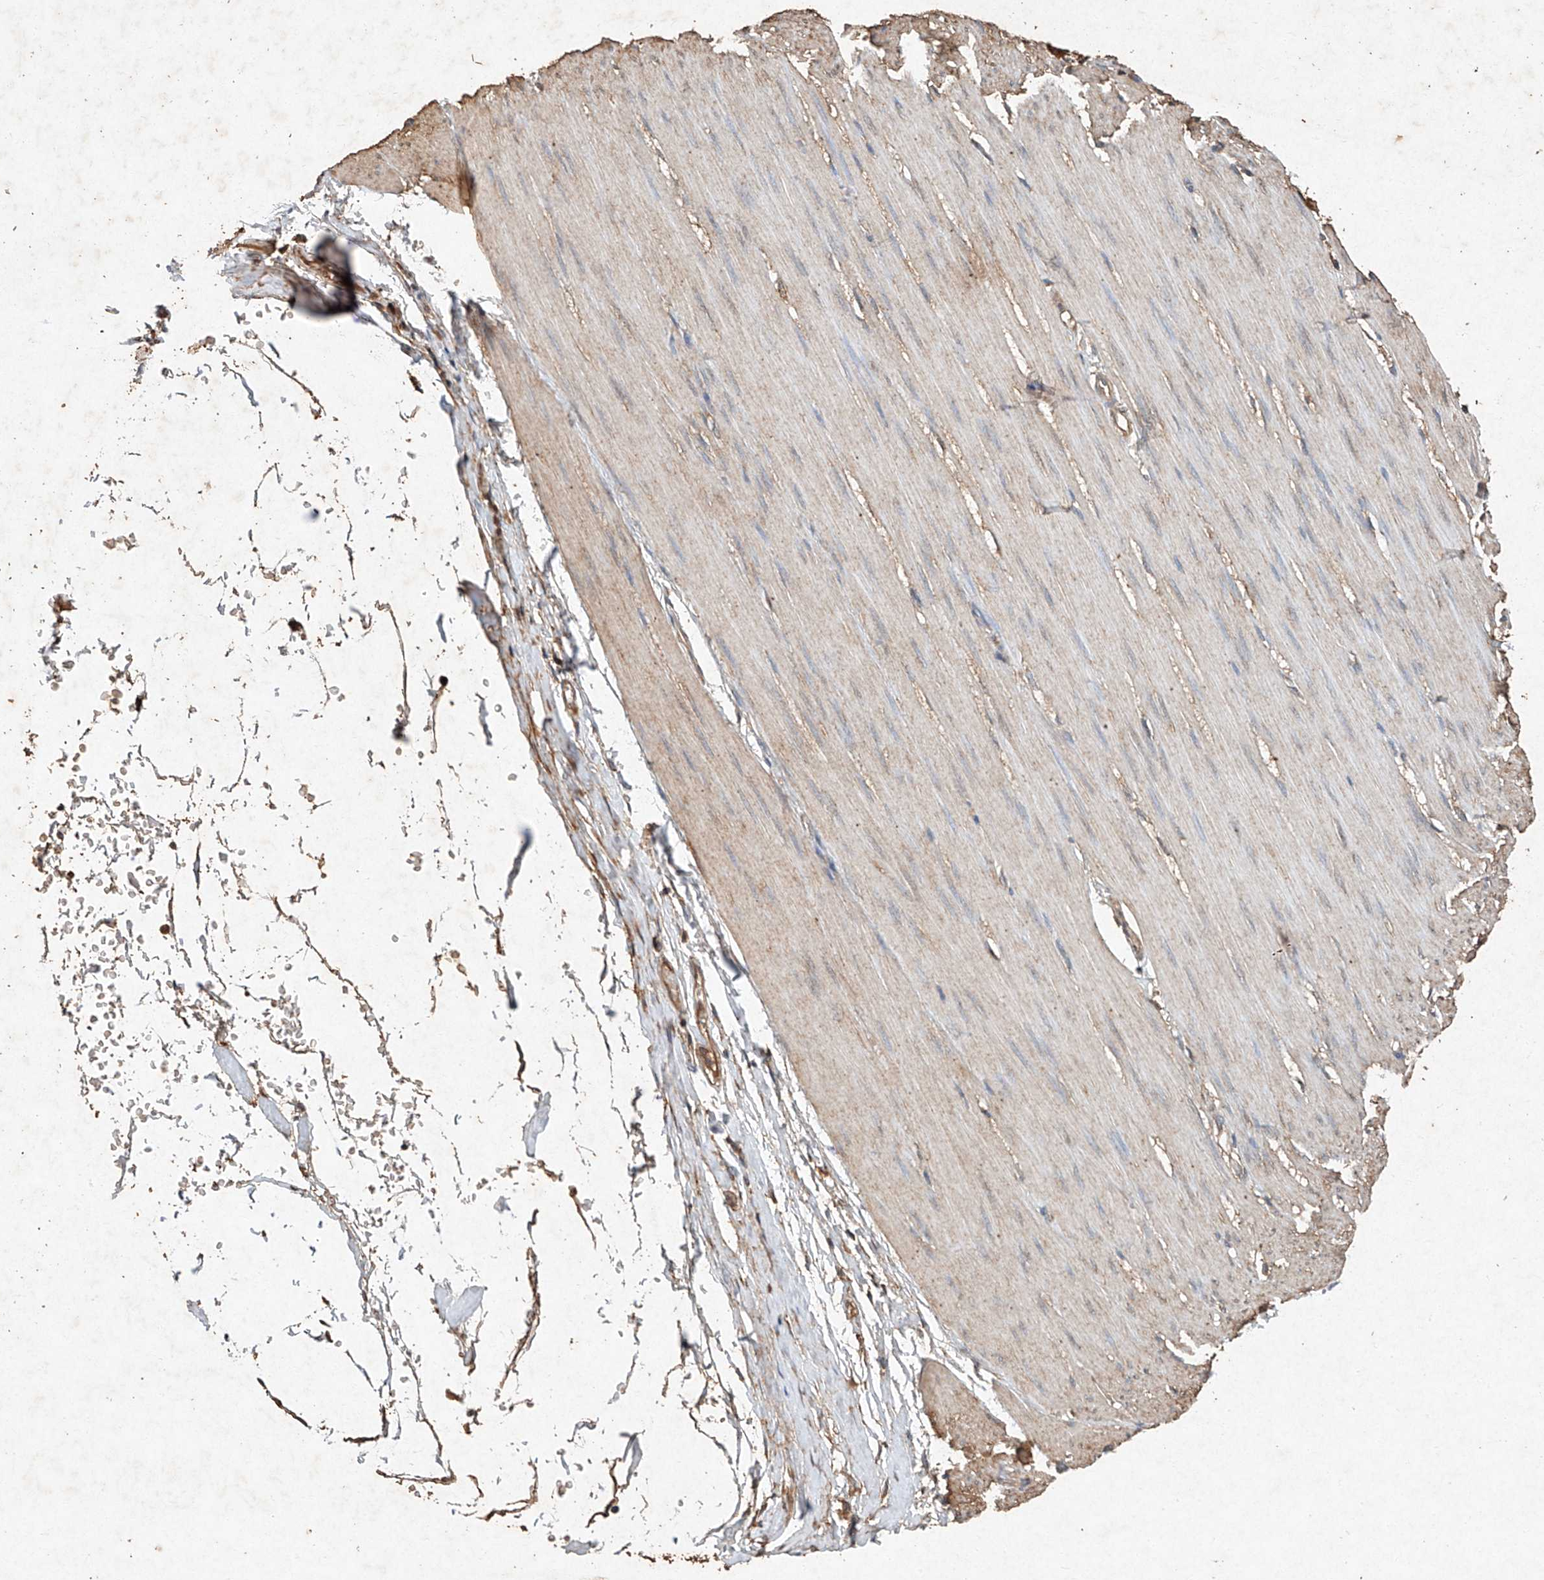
{"staining": {"intensity": "weak", "quantity": "25%-75%", "location": "cytoplasmic/membranous"}, "tissue": "smooth muscle", "cell_type": "Smooth muscle cells", "image_type": "normal", "snomed": [{"axis": "morphology", "description": "Normal tissue, NOS"}, {"axis": "morphology", "description": "Adenocarcinoma, NOS"}, {"axis": "topography", "description": "Colon"}, {"axis": "topography", "description": "Peripheral nerve tissue"}], "caption": "Smooth muscle stained with immunohistochemistry displays weak cytoplasmic/membranous positivity in approximately 25%-75% of smooth muscle cells.", "gene": "STK3", "patient": {"sex": "male", "age": 14}}